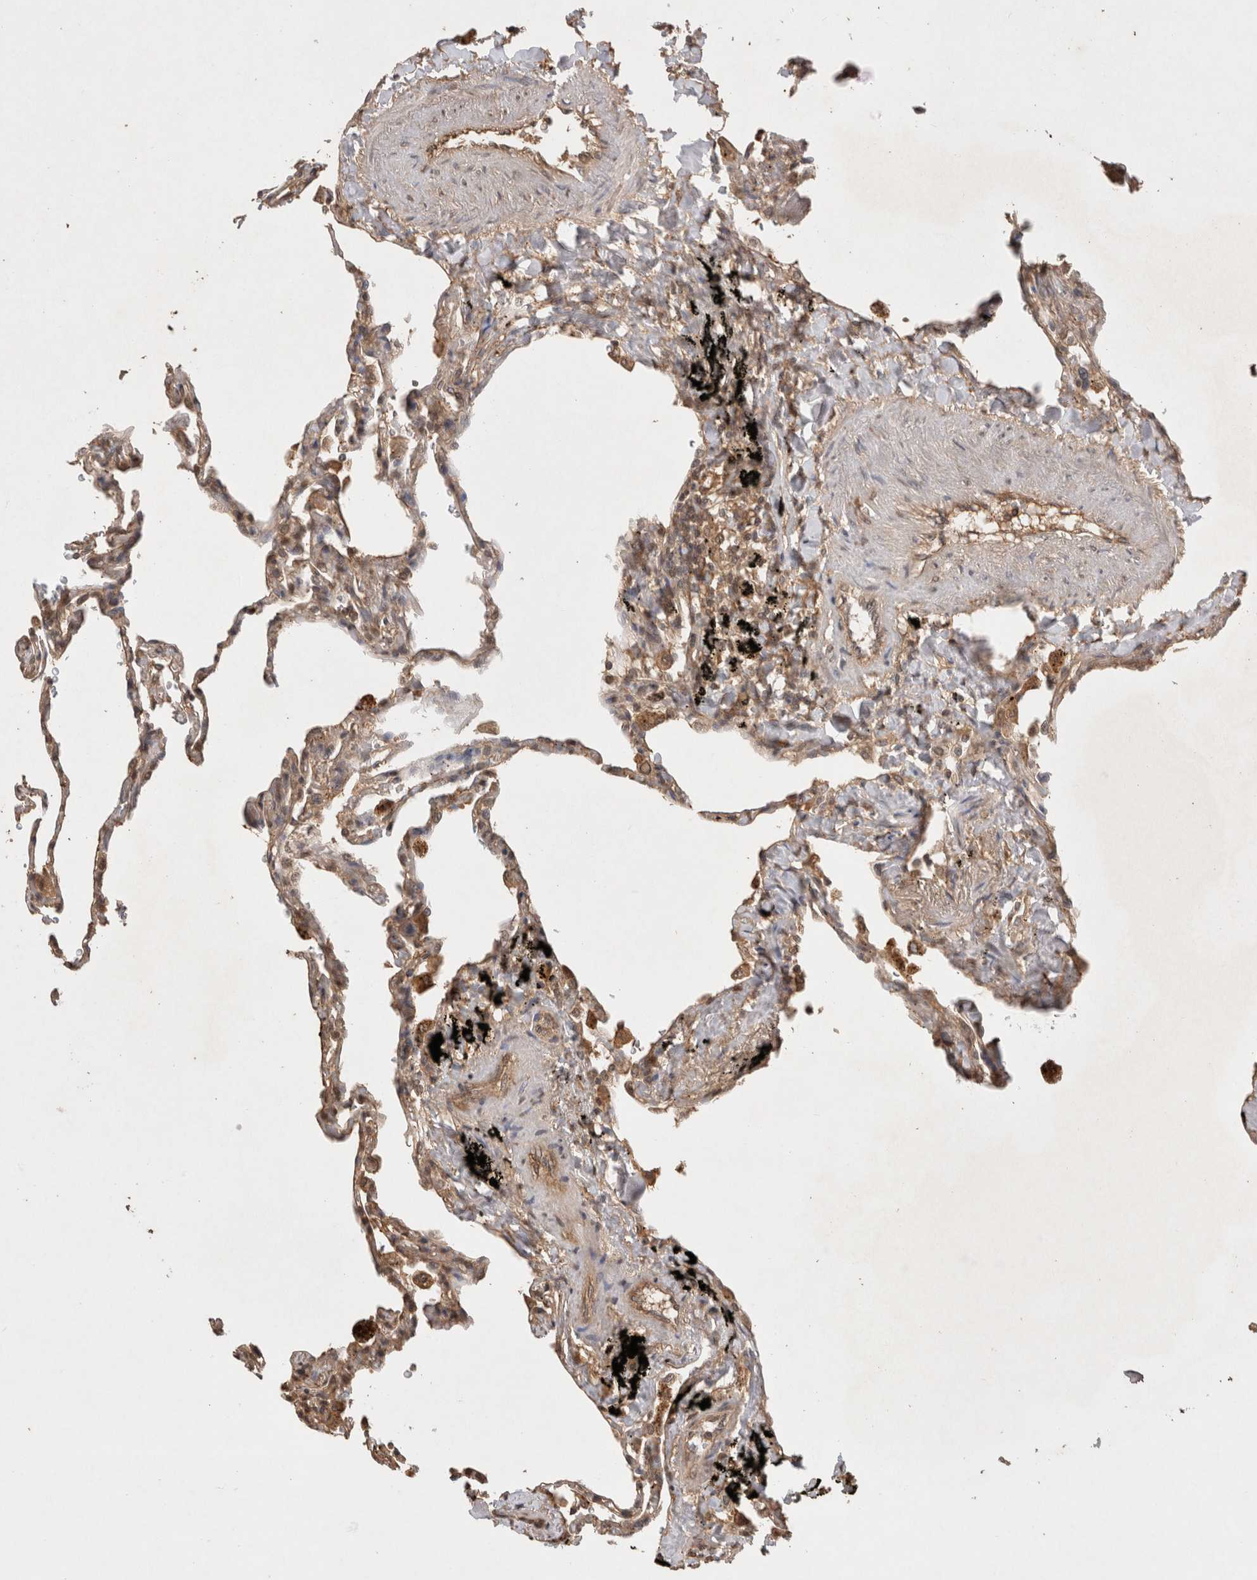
{"staining": {"intensity": "moderate", "quantity": ">75%", "location": "cytoplasmic/membranous"}, "tissue": "lung", "cell_type": "Alveolar cells", "image_type": "normal", "snomed": [{"axis": "morphology", "description": "Normal tissue, NOS"}, {"axis": "topography", "description": "Lung"}], "caption": "Human lung stained with a brown dye demonstrates moderate cytoplasmic/membranous positive expression in about >75% of alveolar cells.", "gene": "PRMT3", "patient": {"sex": "male", "age": 59}}